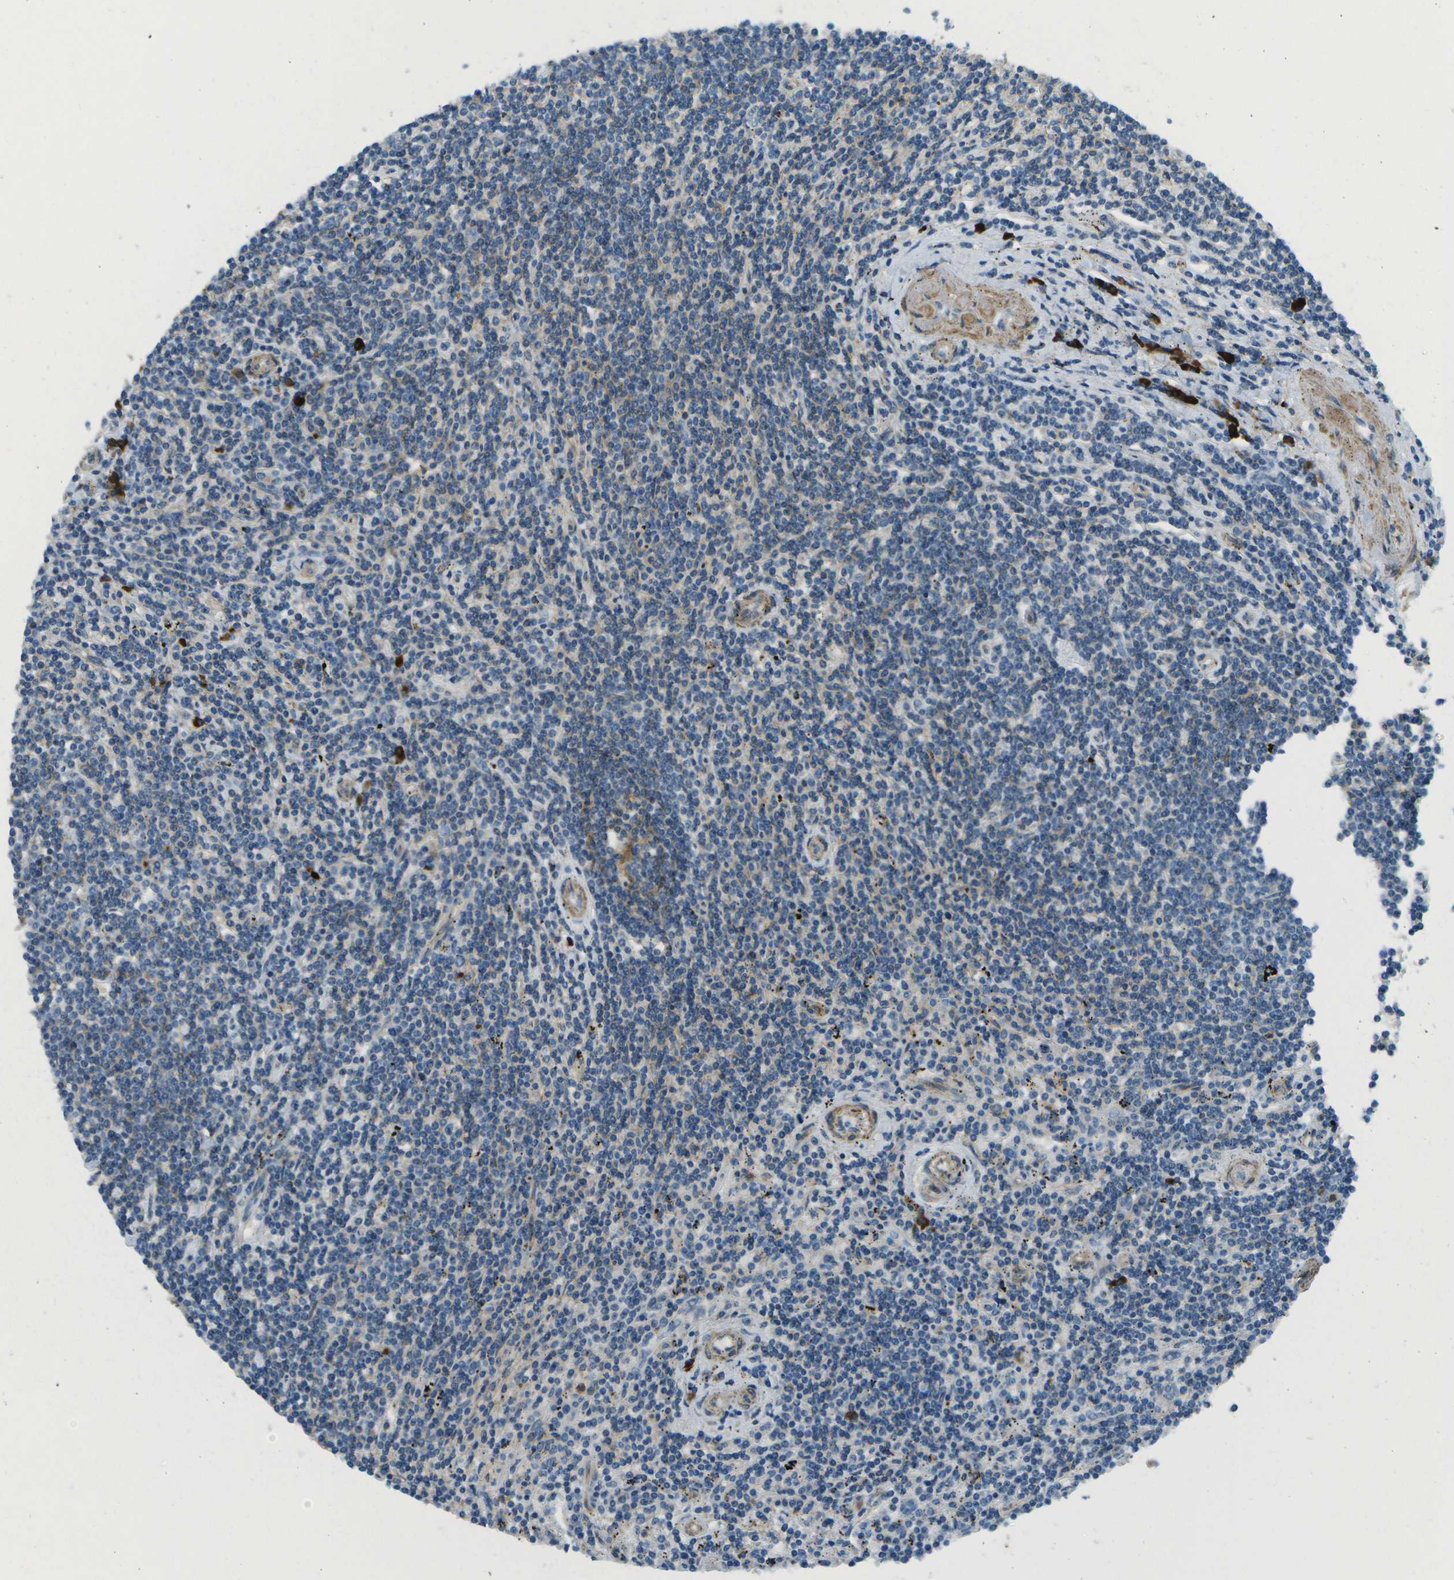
{"staining": {"intensity": "negative", "quantity": "none", "location": "none"}, "tissue": "lymphoma", "cell_type": "Tumor cells", "image_type": "cancer", "snomed": [{"axis": "morphology", "description": "Malignant lymphoma, non-Hodgkin's type, Low grade"}, {"axis": "topography", "description": "Spleen"}], "caption": "IHC of human lymphoma demonstrates no expression in tumor cells.", "gene": "MYH11", "patient": {"sex": "male", "age": 76}}